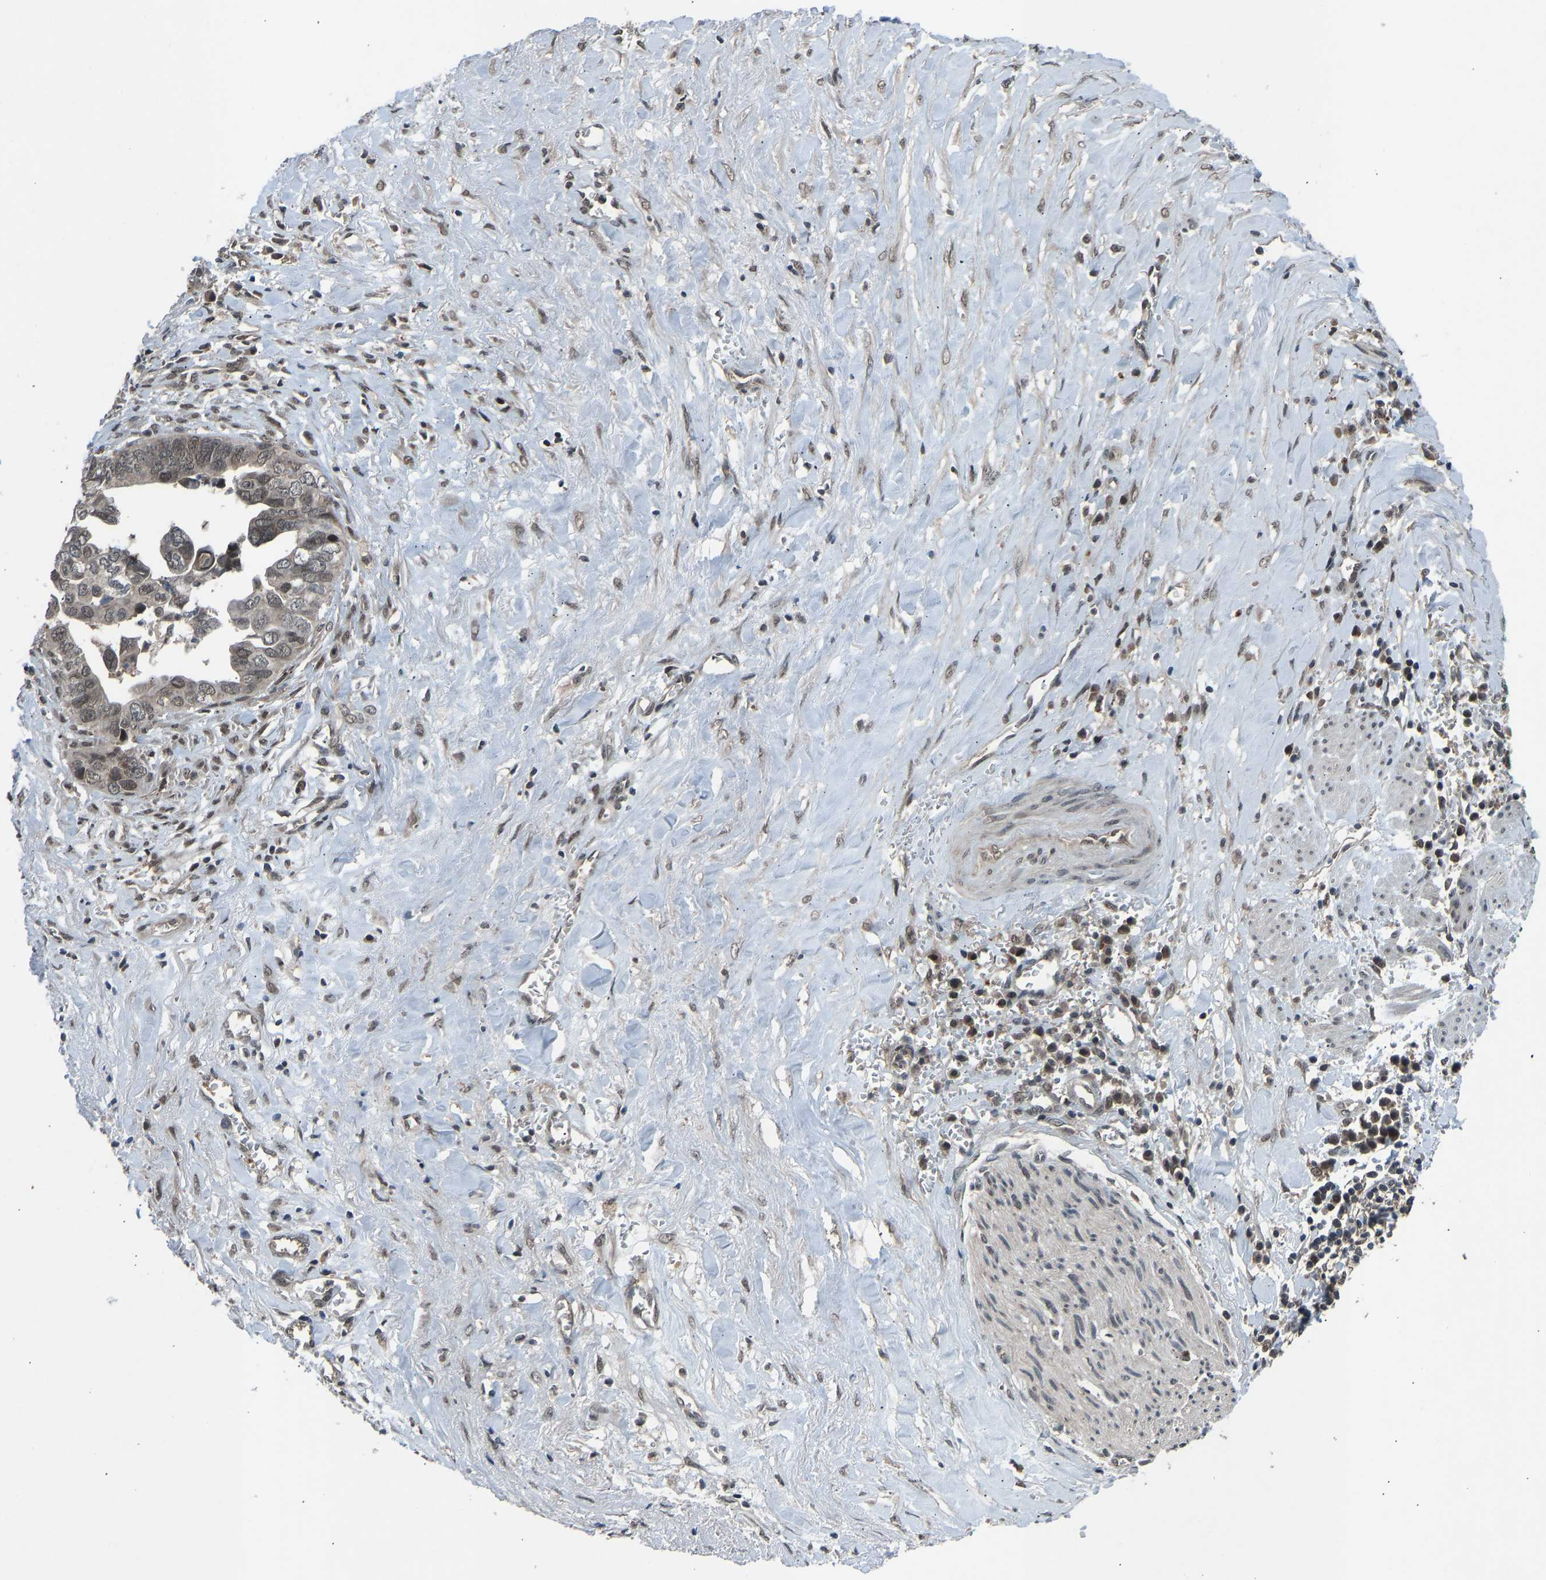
{"staining": {"intensity": "weak", "quantity": "25%-75%", "location": "cytoplasmic/membranous,nuclear"}, "tissue": "liver cancer", "cell_type": "Tumor cells", "image_type": "cancer", "snomed": [{"axis": "morphology", "description": "Cholangiocarcinoma"}, {"axis": "topography", "description": "Liver"}], "caption": "The histopathology image reveals staining of liver cholangiocarcinoma, revealing weak cytoplasmic/membranous and nuclear protein positivity (brown color) within tumor cells.", "gene": "SLC43A1", "patient": {"sex": "female", "age": 79}}